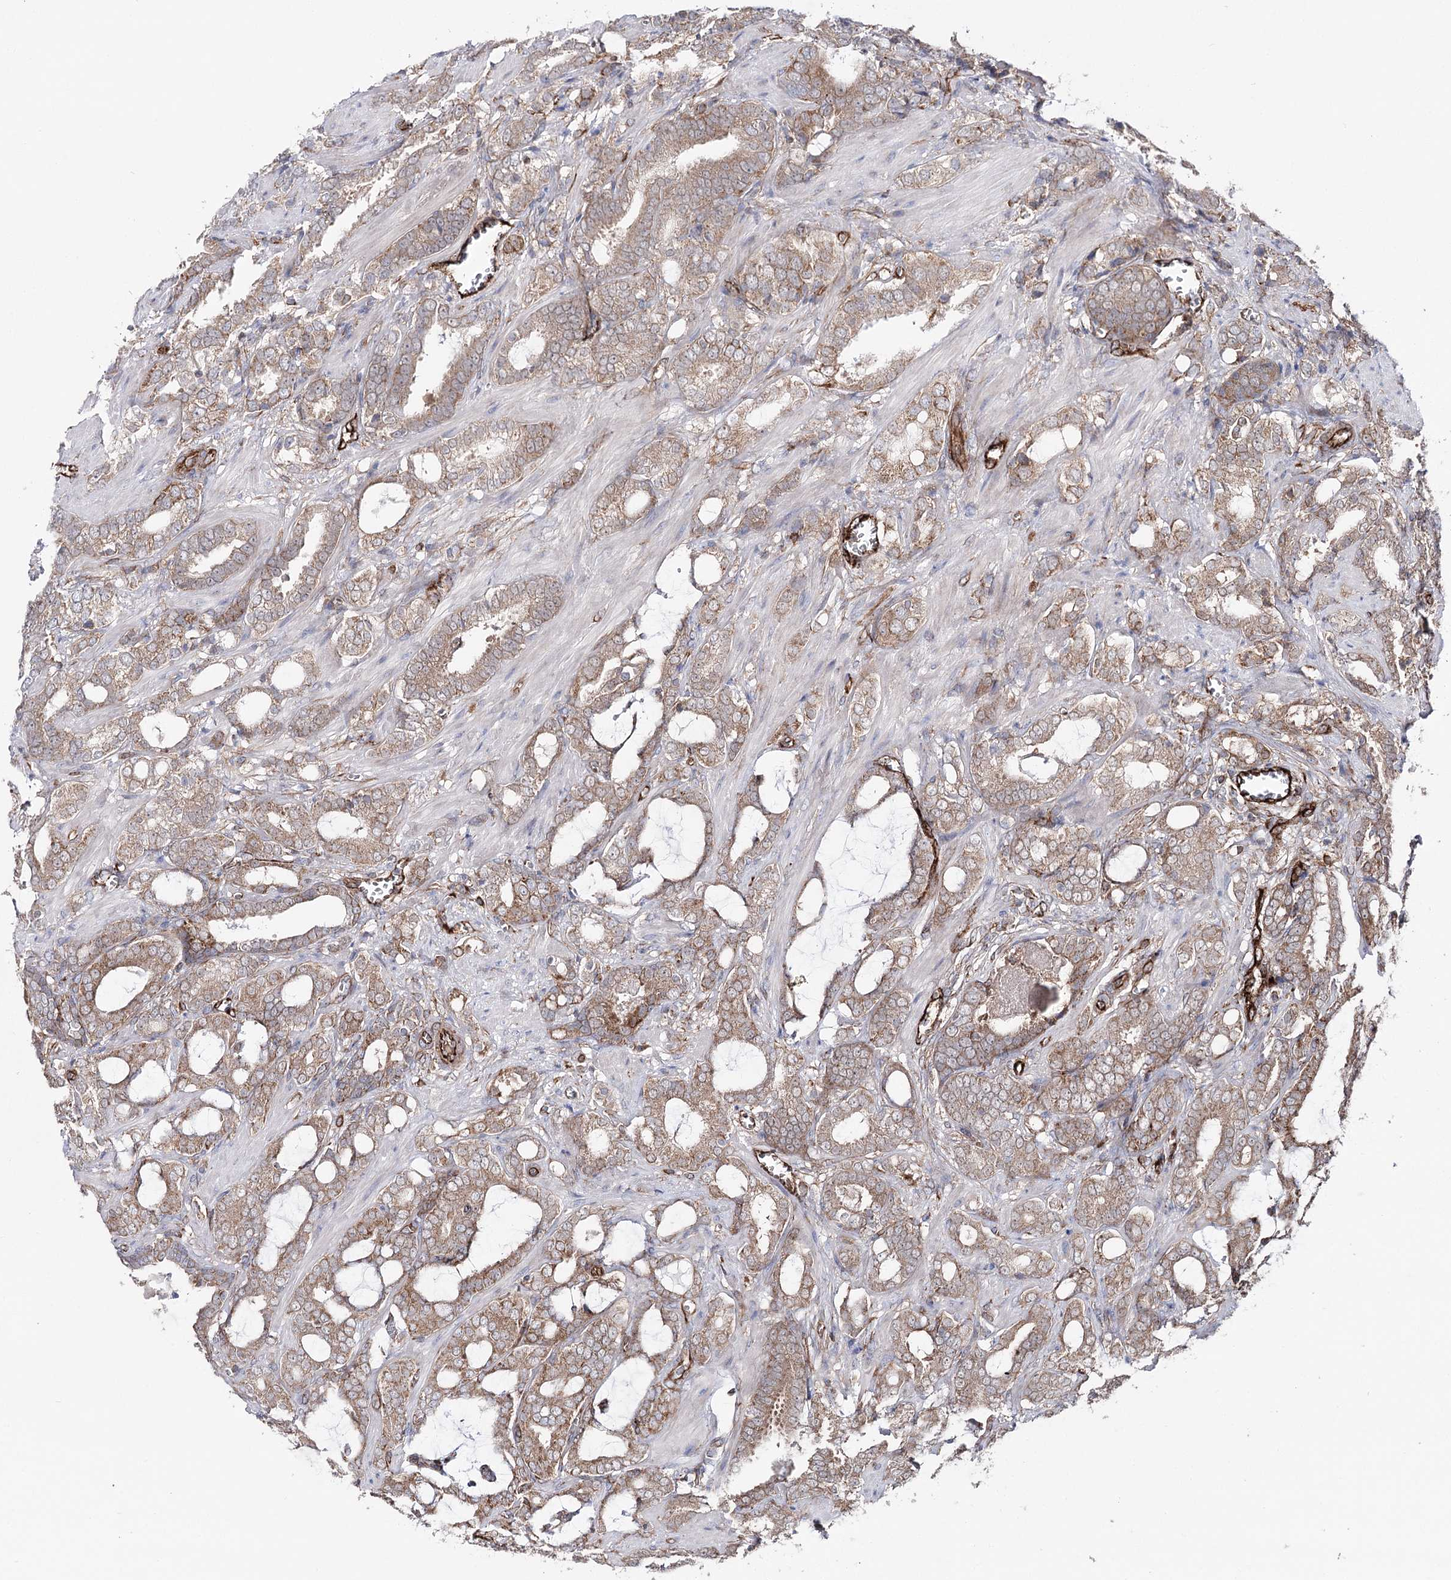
{"staining": {"intensity": "moderate", "quantity": "25%-75%", "location": "cytoplasmic/membranous"}, "tissue": "prostate cancer", "cell_type": "Tumor cells", "image_type": "cancer", "snomed": [{"axis": "morphology", "description": "Adenocarcinoma, High grade"}, {"axis": "topography", "description": "Prostate and seminal vesicle, NOS"}], "caption": "Prostate cancer stained with DAB (3,3'-diaminobenzidine) immunohistochemistry reveals medium levels of moderate cytoplasmic/membranous positivity in approximately 25%-75% of tumor cells.", "gene": "MIB1", "patient": {"sex": "male", "age": 67}}